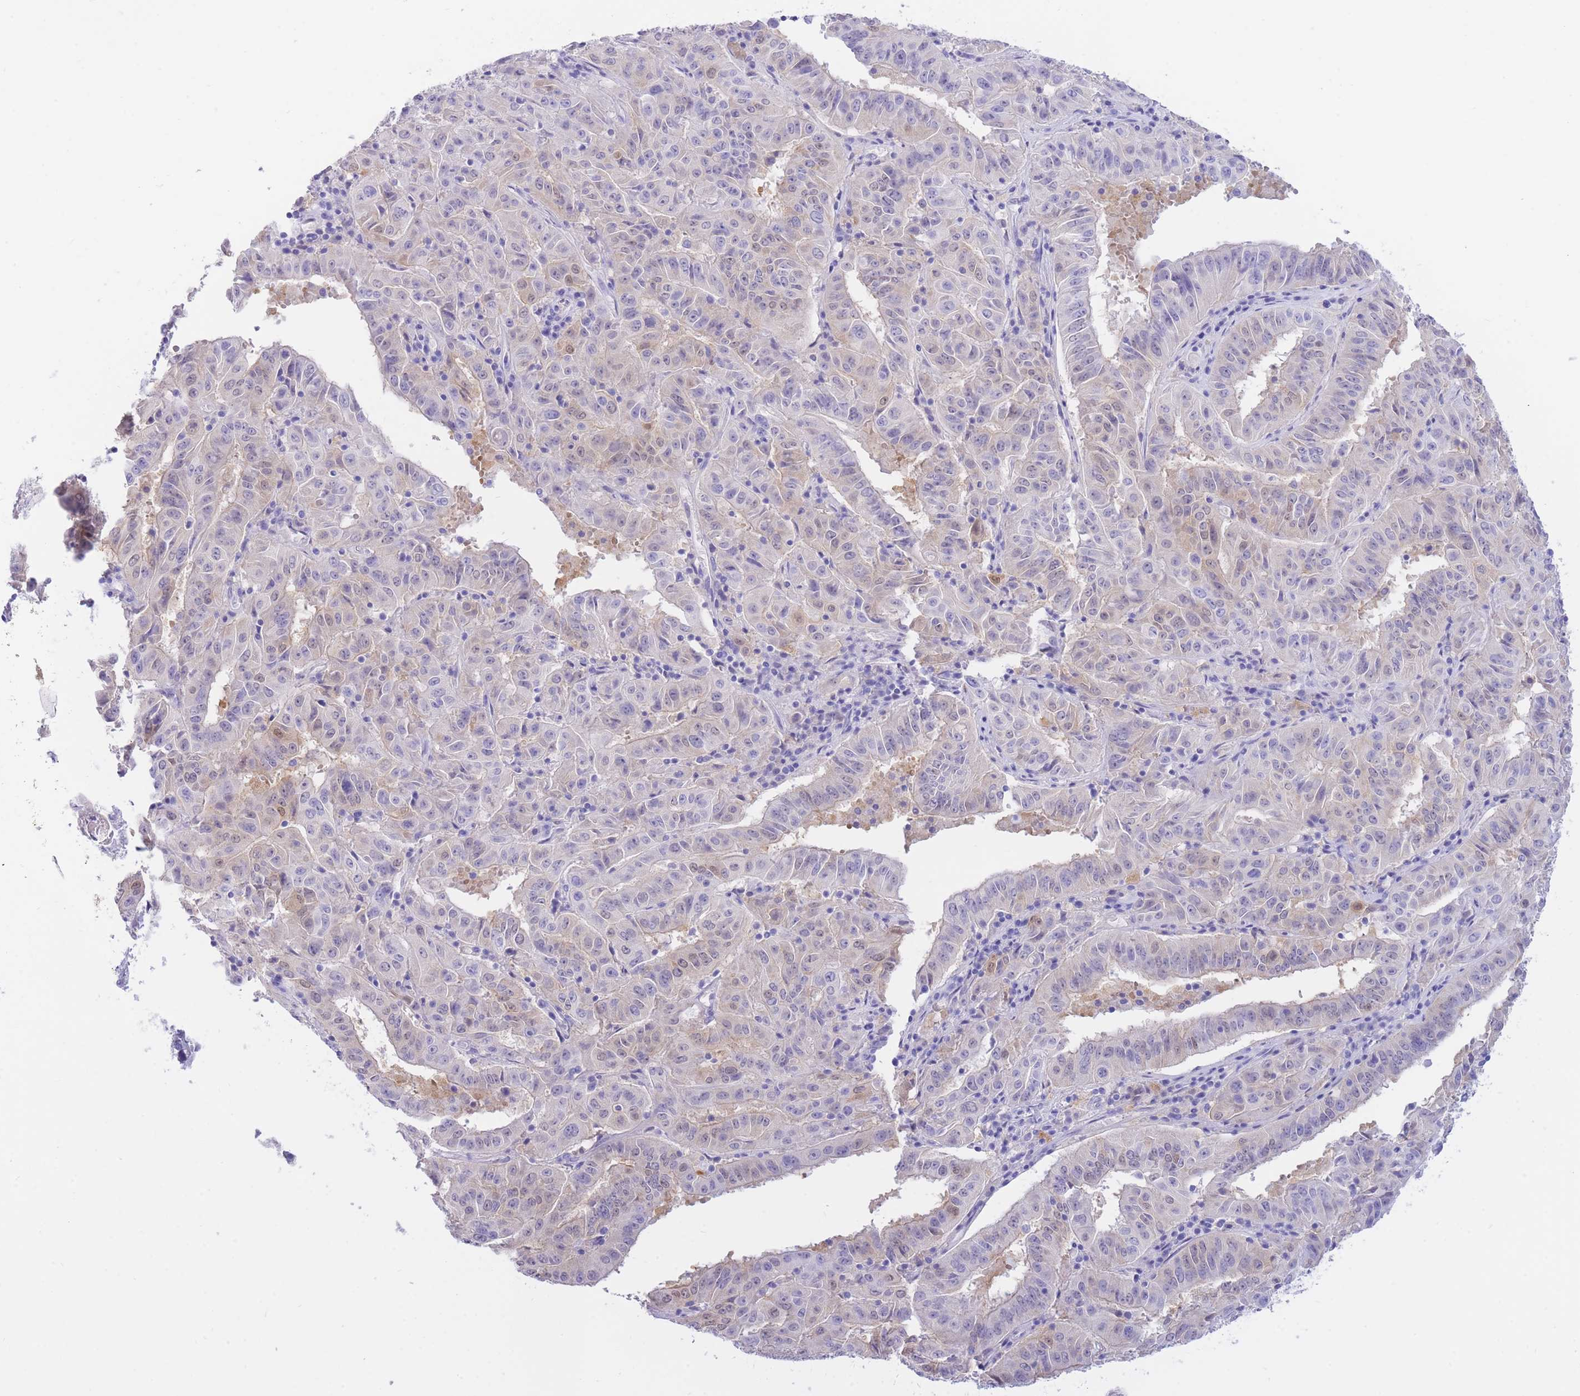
{"staining": {"intensity": "weak", "quantity": "<25%", "location": "cytoplasmic/membranous"}, "tissue": "pancreatic cancer", "cell_type": "Tumor cells", "image_type": "cancer", "snomed": [{"axis": "morphology", "description": "Adenocarcinoma, NOS"}, {"axis": "topography", "description": "Pancreas"}], "caption": "DAB immunohistochemical staining of pancreatic adenocarcinoma demonstrates no significant expression in tumor cells. (DAB (3,3'-diaminobenzidine) immunohistochemistry visualized using brightfield microscopy, high magnification).", "gene": "SULT1A1", "patient": {"sex": "male", "age": 63}}